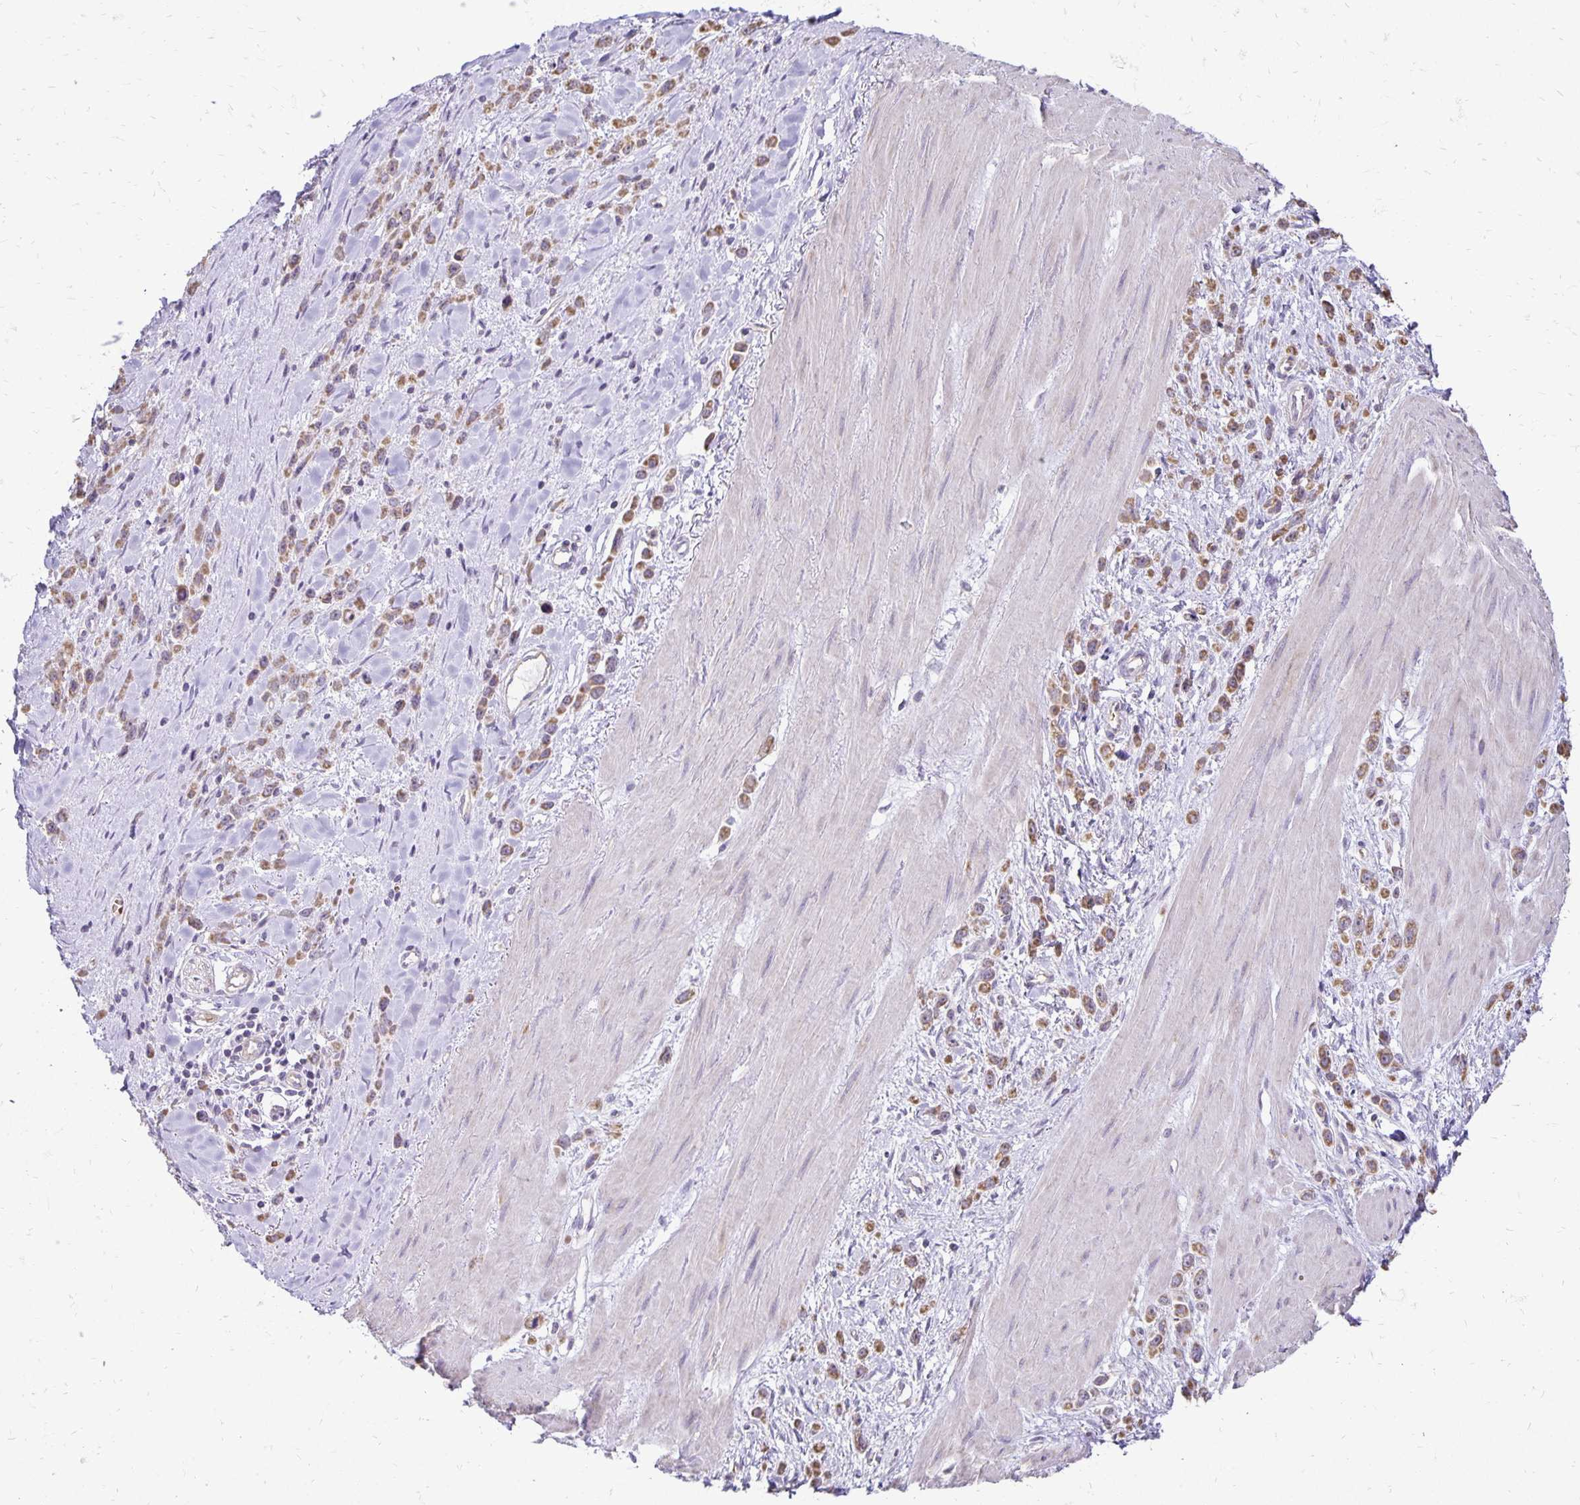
{"staining": {"intensity": "moderate", "quantity": ">75%", "location": "cytoplasmic/membranous"}, "tissue": "stomach cancer", "cell_type": "Tumor cells", "image_type": "cancer", "snomed": [{"axis": "morphology", "description": "Adenocarcinoma, NOS"}, {"axis": "topography", "description": "Stomach"}], "caption": "IHC (DAB (3,3'-diaminobenzidine)) staining of human stomach adenocarcinoma displays moderate cytoplasmic/membranous protein positivity in about >75% of tumor cells. The staining was performed using DAB to visualize the protein expression in brown, while the nuclei were stained in blue with hematoxylin (Magnification: 20x).", "gene": "FN3K", "patient": {"sex": "male", "age": 47}}